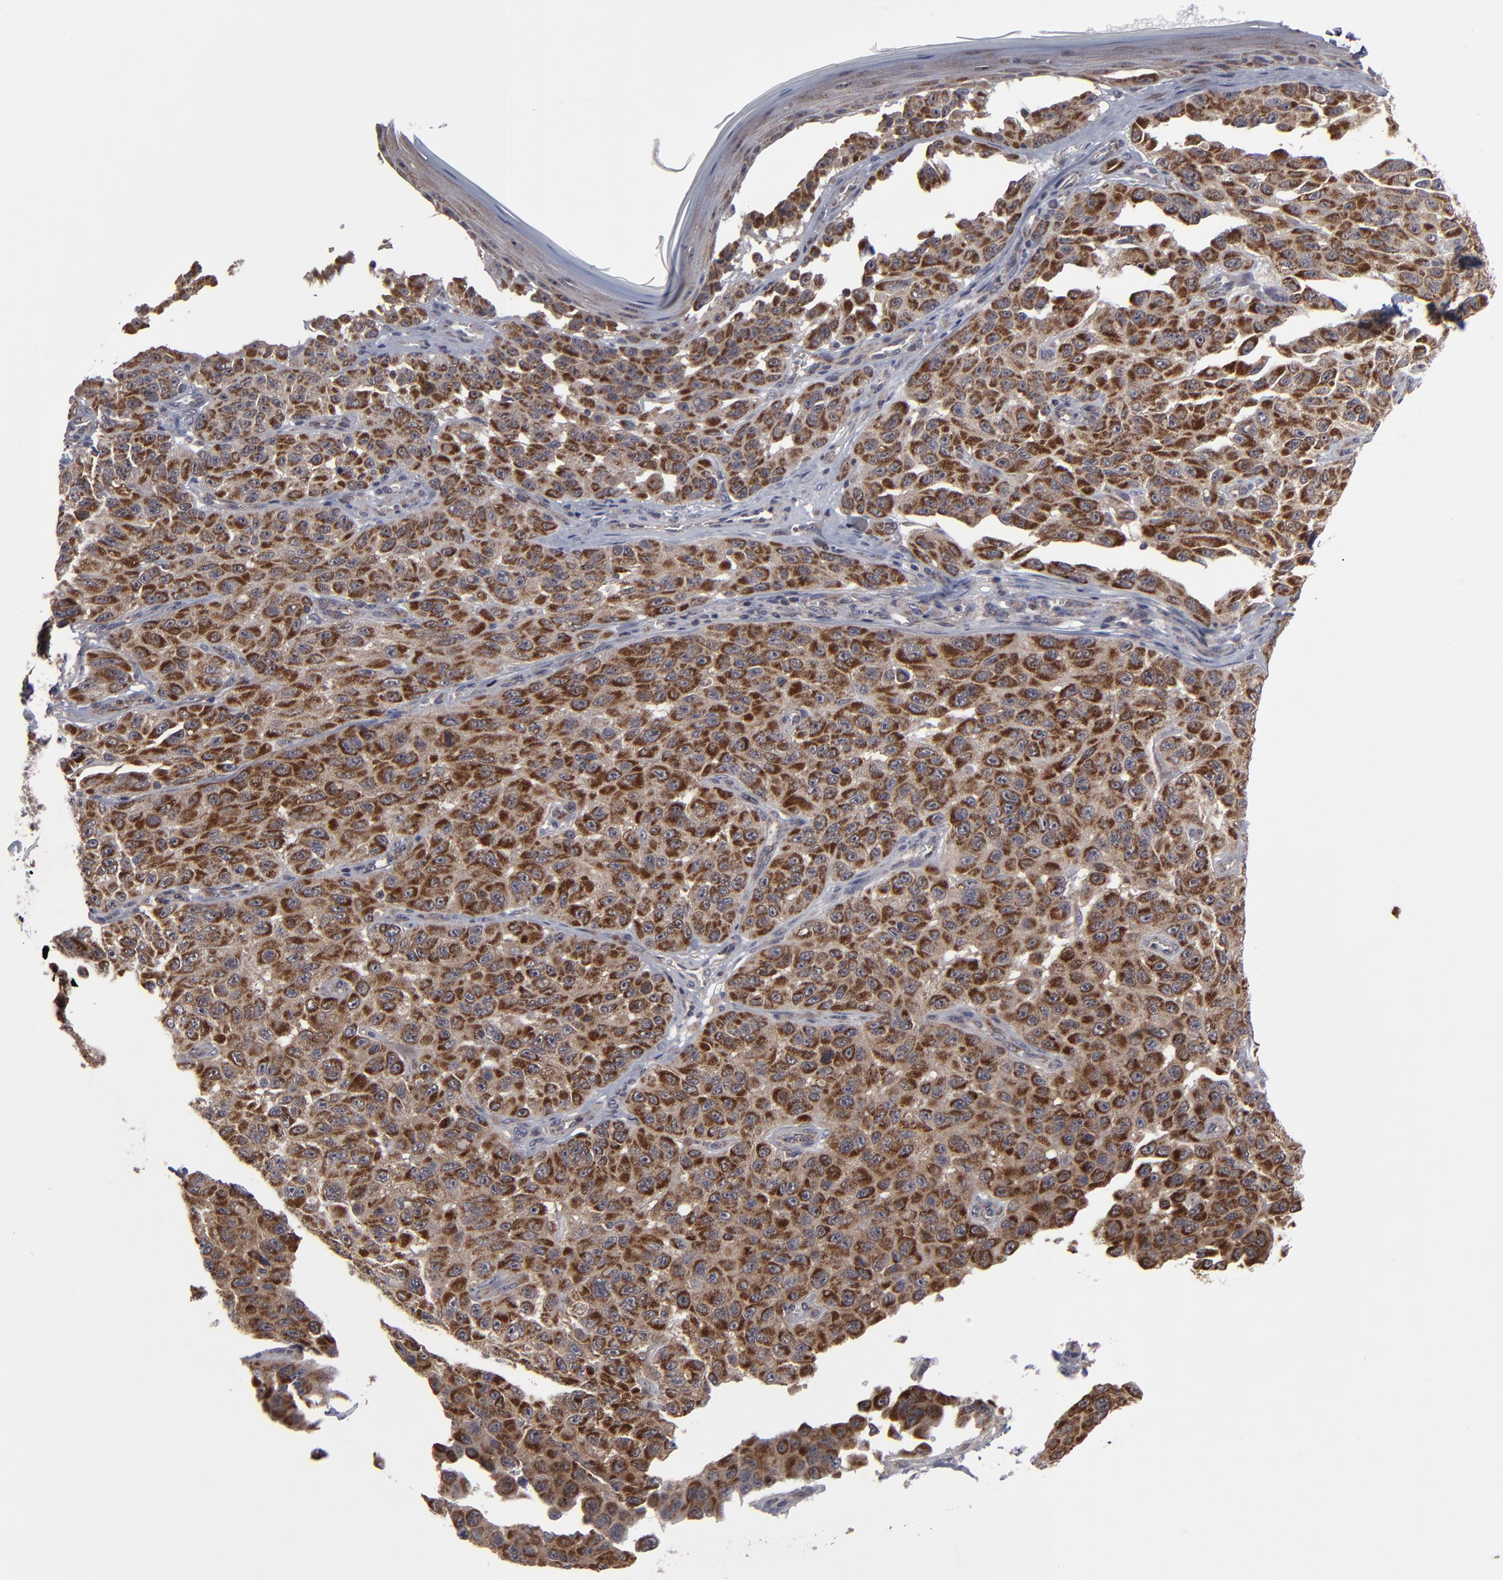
{"staining": {"intensity": "strong", "quantity": ">75%", "location": "cytoplasmic/membranous"}, "tissue": "melanoma", "cell_type": "Tumor cells", "image_type": "cancer", "snomed": [{"axis": "morphology", "description": "Malignant melanoma, NOS"}, {"axis": "topography", "description": "Skin"}], "caption": "Immunohistochemistry (IHC) micrograph of neoplastic tissue: malignant melanoma stained using immunohistochemistry exhibits high levels of strong protein expression localized specifically in the cytoplasmic/membranous of tumor cells, appearing as a cytoplasmic/membranous brown color.", "gene": "GLCCI1", "patient": {"sex": "male", "age": 30}}